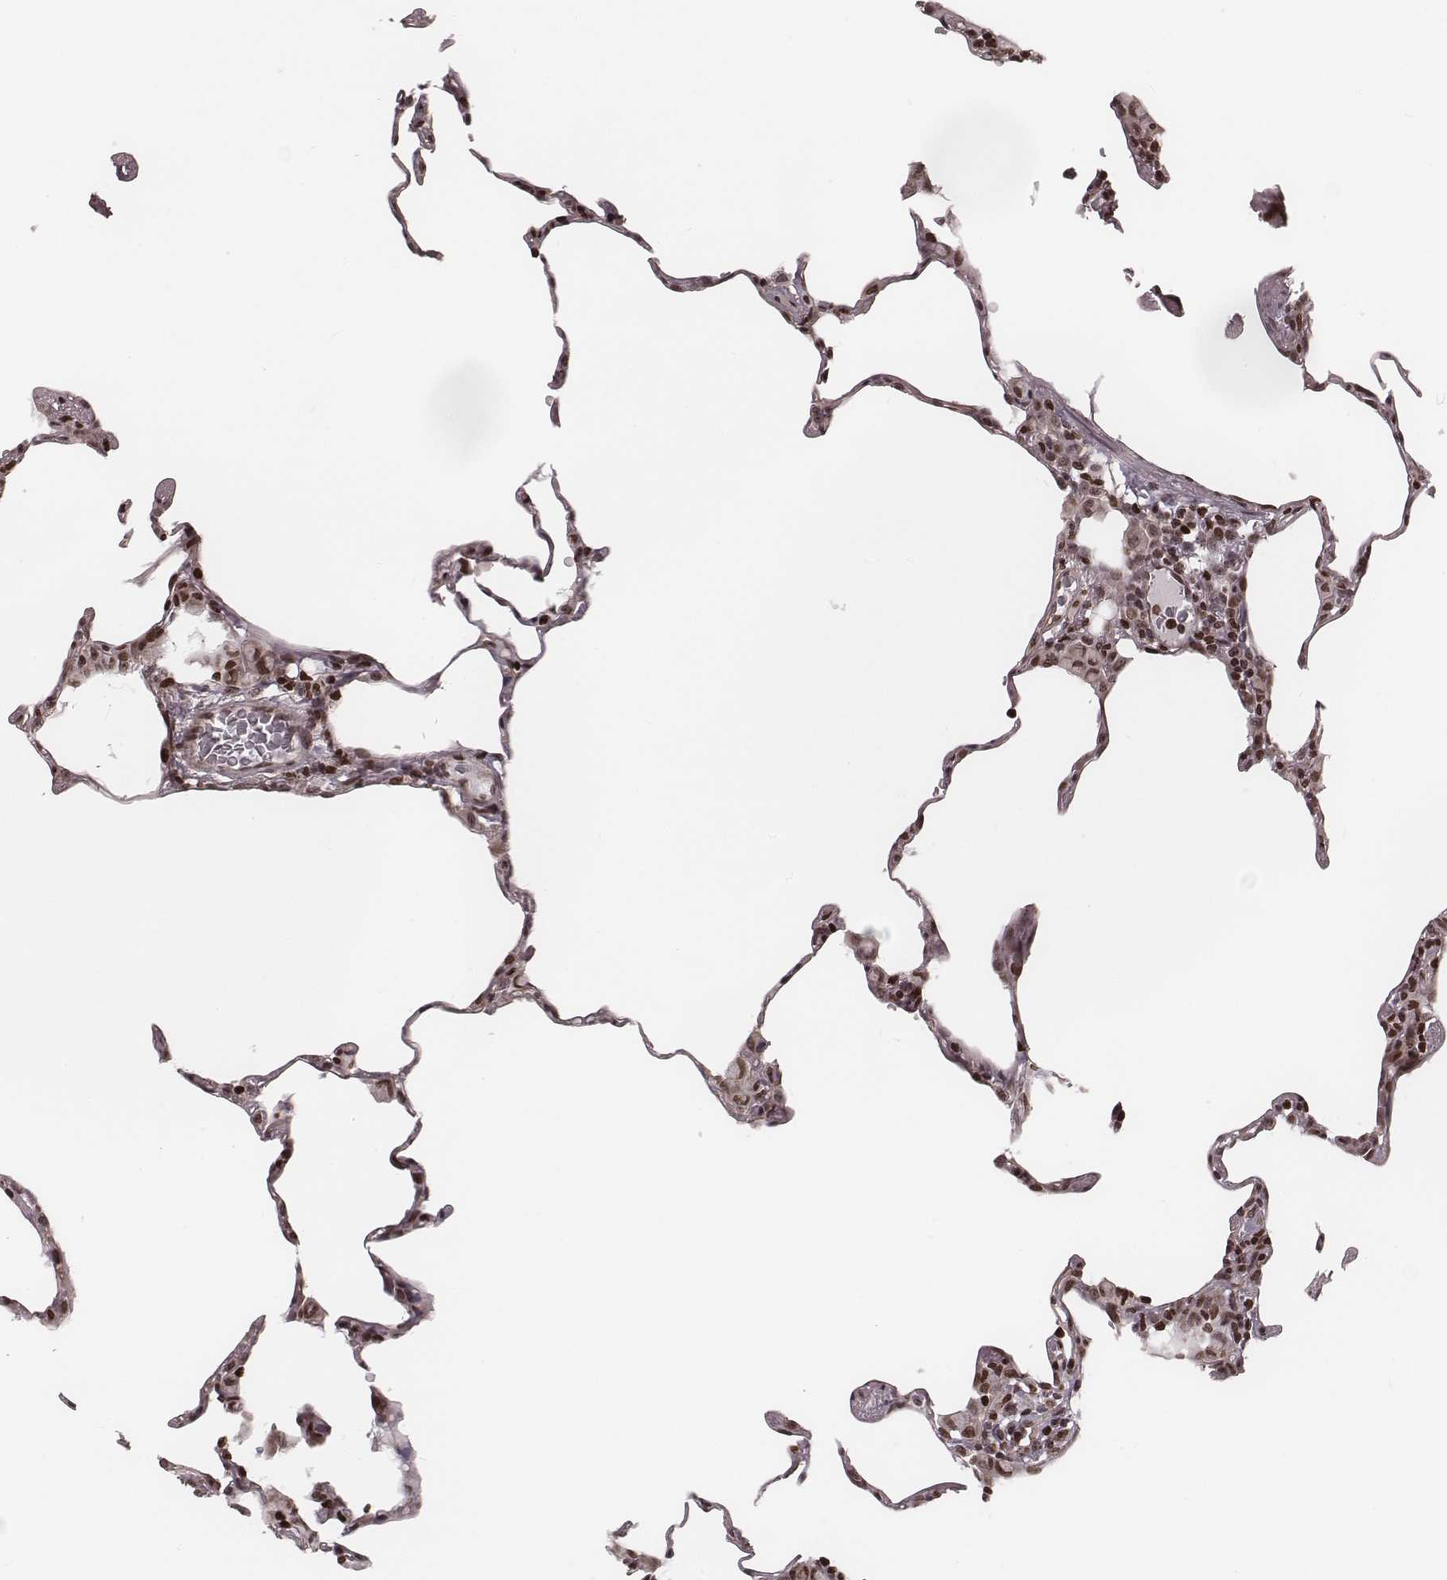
{"staining": {"intensity": "moderate", "quantity": "25%-75%", "location": "nuclear"}, "tissue": "lung", "cell_type": "Alveolar cells", "image_type": "normal", "snomed": [{"axis": "morphology", "description": "Normal tissue, NOS"}, {"axis": "topography", "description": "Lung"}], "caption": "Immunohistochemistry (IHC) (DAB (3,3'-diaminobenzidine)) staining of unremarkable human lung displays moderate nuclear protein expression in about 25%-75% of alveolar cells. Ihc stains the protein in brown and the nuclei are stained blue.", "gene": "VRK3", "patient": {"sex": "female", "age": 57}}